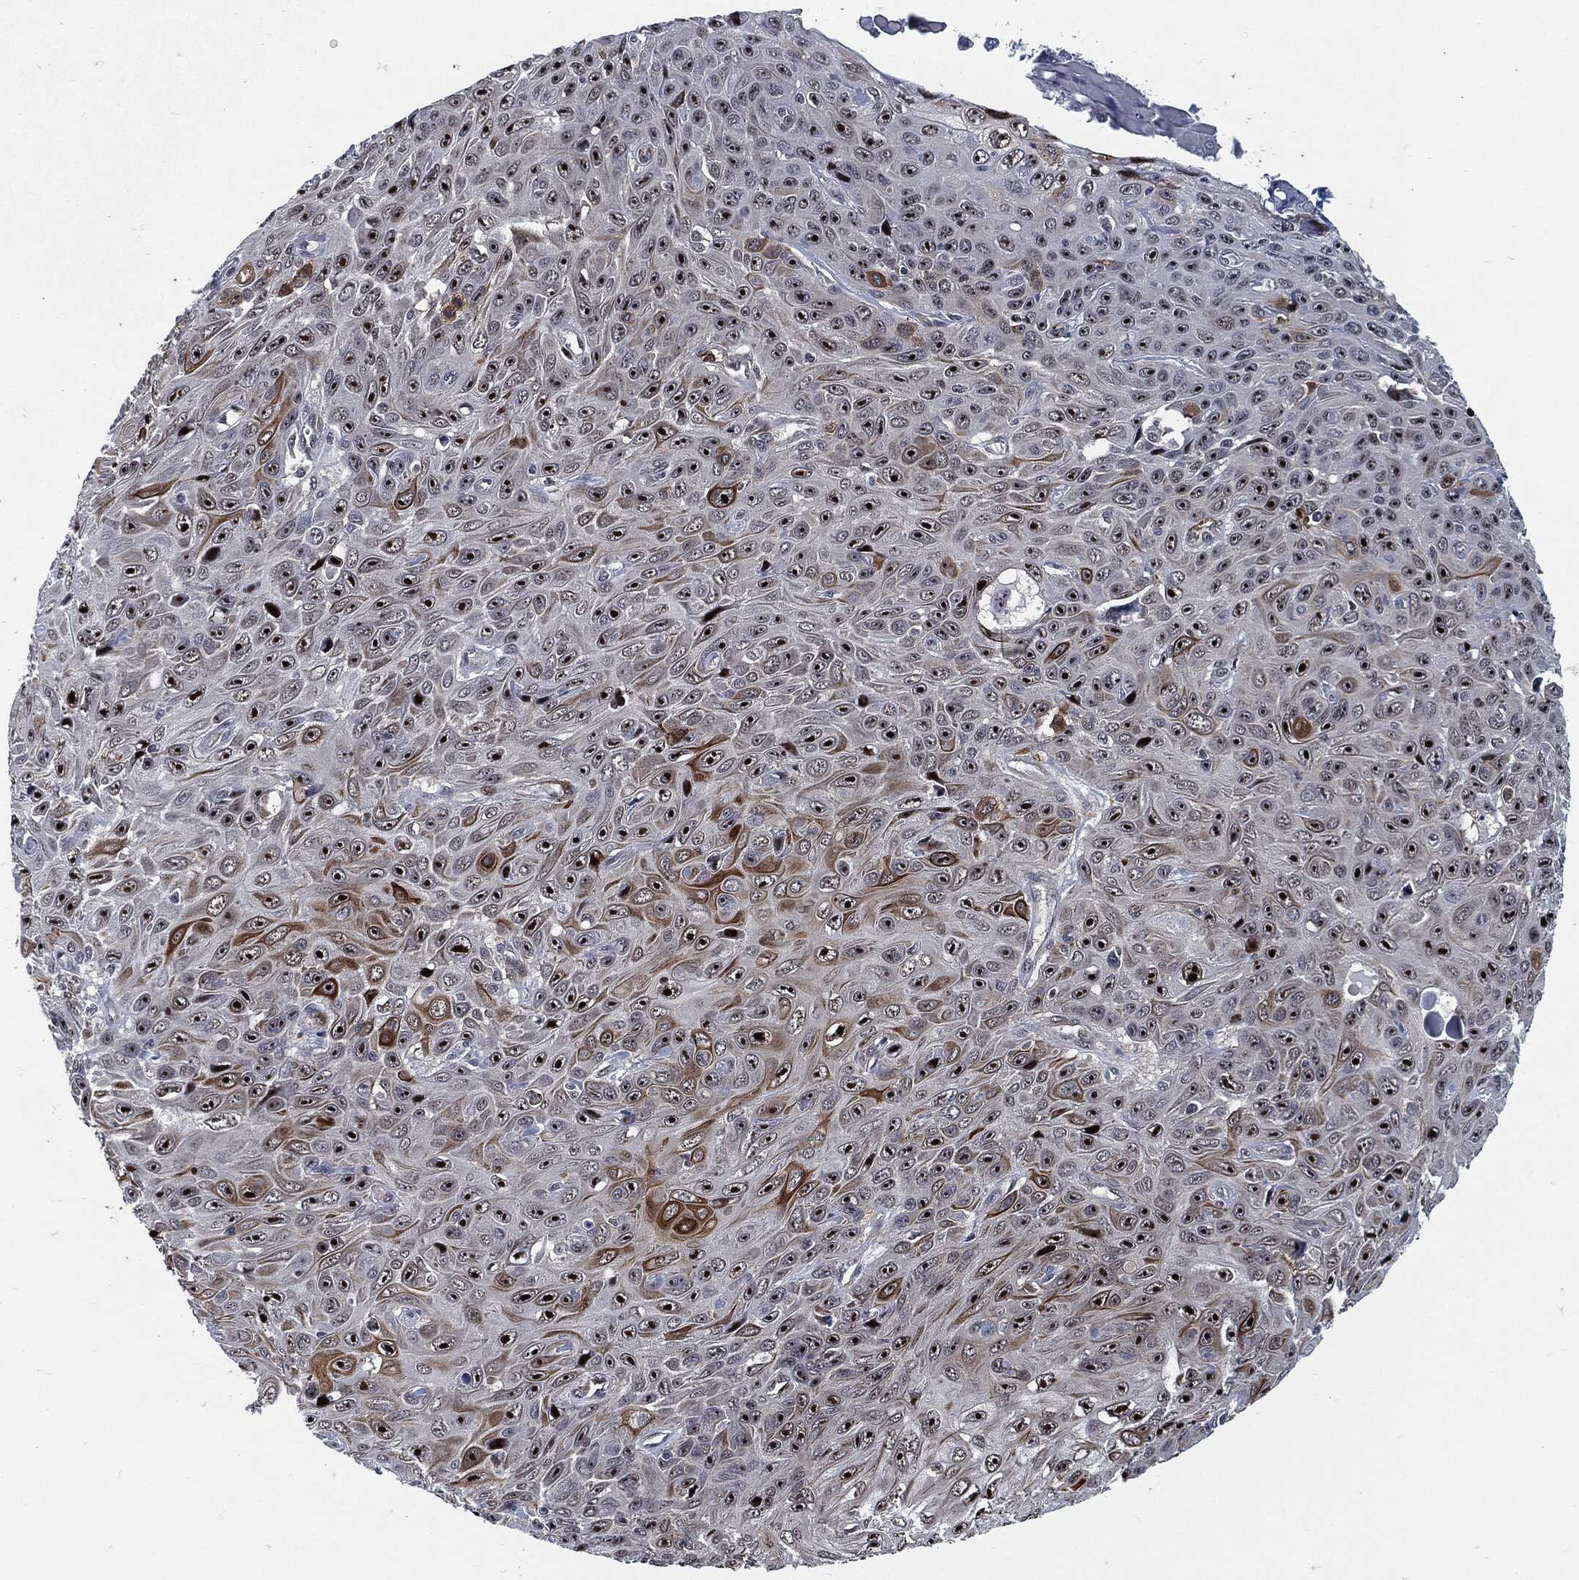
{"staining": {"intensity": "strong", "quantity": ">75%", "location": "nuclear"}, "tissue": "skin cancer", "cell_type": "Tumor cells", "image_type": "cancer", "snomed": [{"axis": "morphology", "description": "Squamous cell carcinoma, NOS"}, {"axis": "topography", "description": "Skin"}], "caption": "Squamous cell carcinoma (skin) stained for a protein shows strong nuclear positivity in tumor cells. Using DAB (3,3'-diaminobenzidine) (brown) and hematoxylin (blue) stains, captured at high magnification using brightfield microscopy.", "gene": "AKT2", "patient": {"sex": "male", "age": 82}}